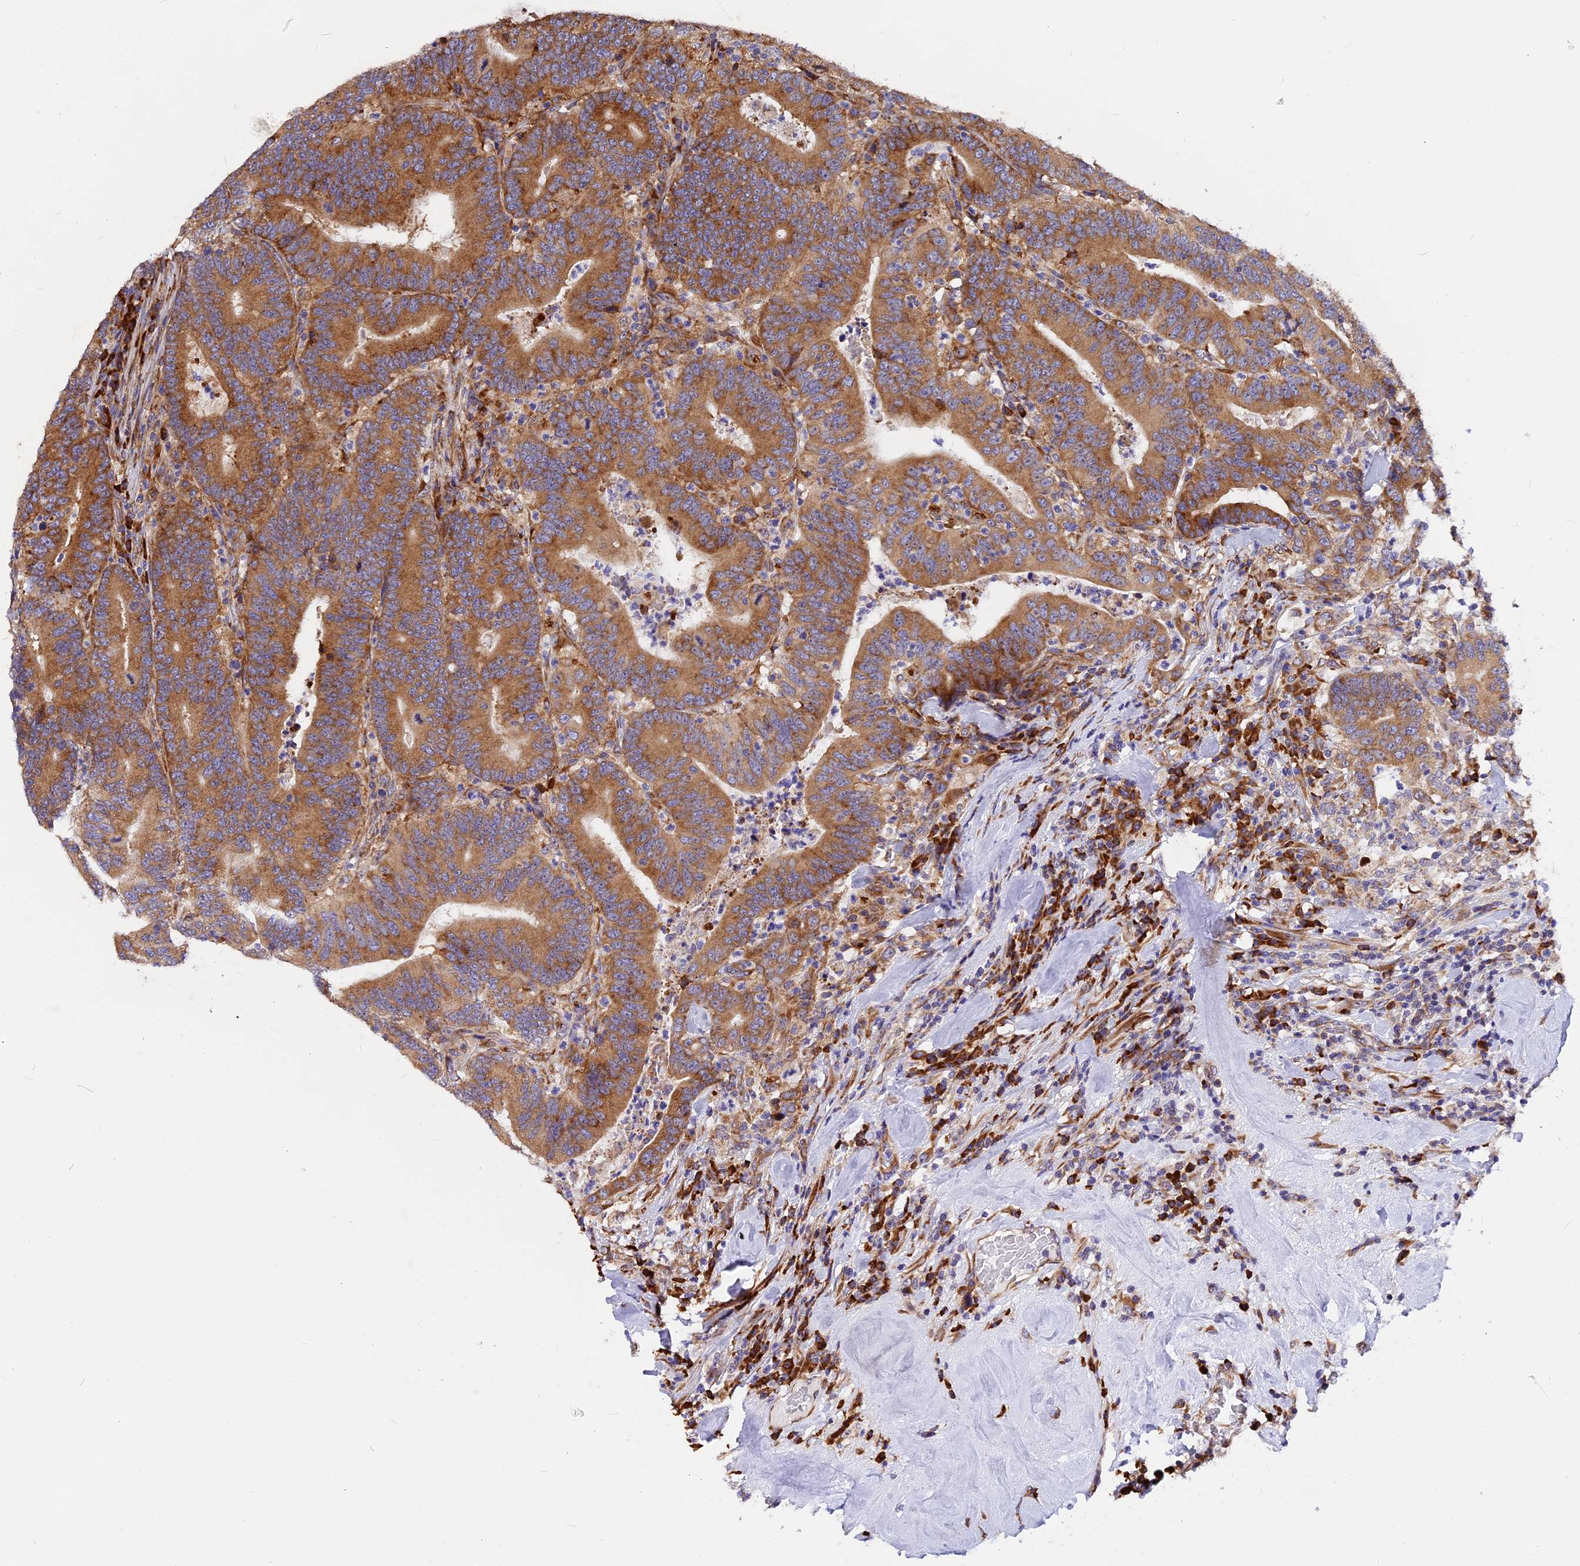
{"staining": {"intensity": "strong", "quantity": ">75%", "location": "cytoplasmic/membranous"}, "tissue": "colorectal cancer", "cell_type": "Tumor cells", "image_type": "cancer", "snomed": [{"axis": "morphology", "description": "Adenocarcinoma, NOS"}, {"axis": "topography", "description": "Colon"}], "caption": "Adenocarcinoma (colorectal) stained with DAB (3,3'-diaminobenzidine) IHC reveals high levels of strong cytoplasmic/membranous staining in approximately >75% of tumor cells.", "gene": "GNPTAB", "patient": {"sex": "female", "age": 66}}